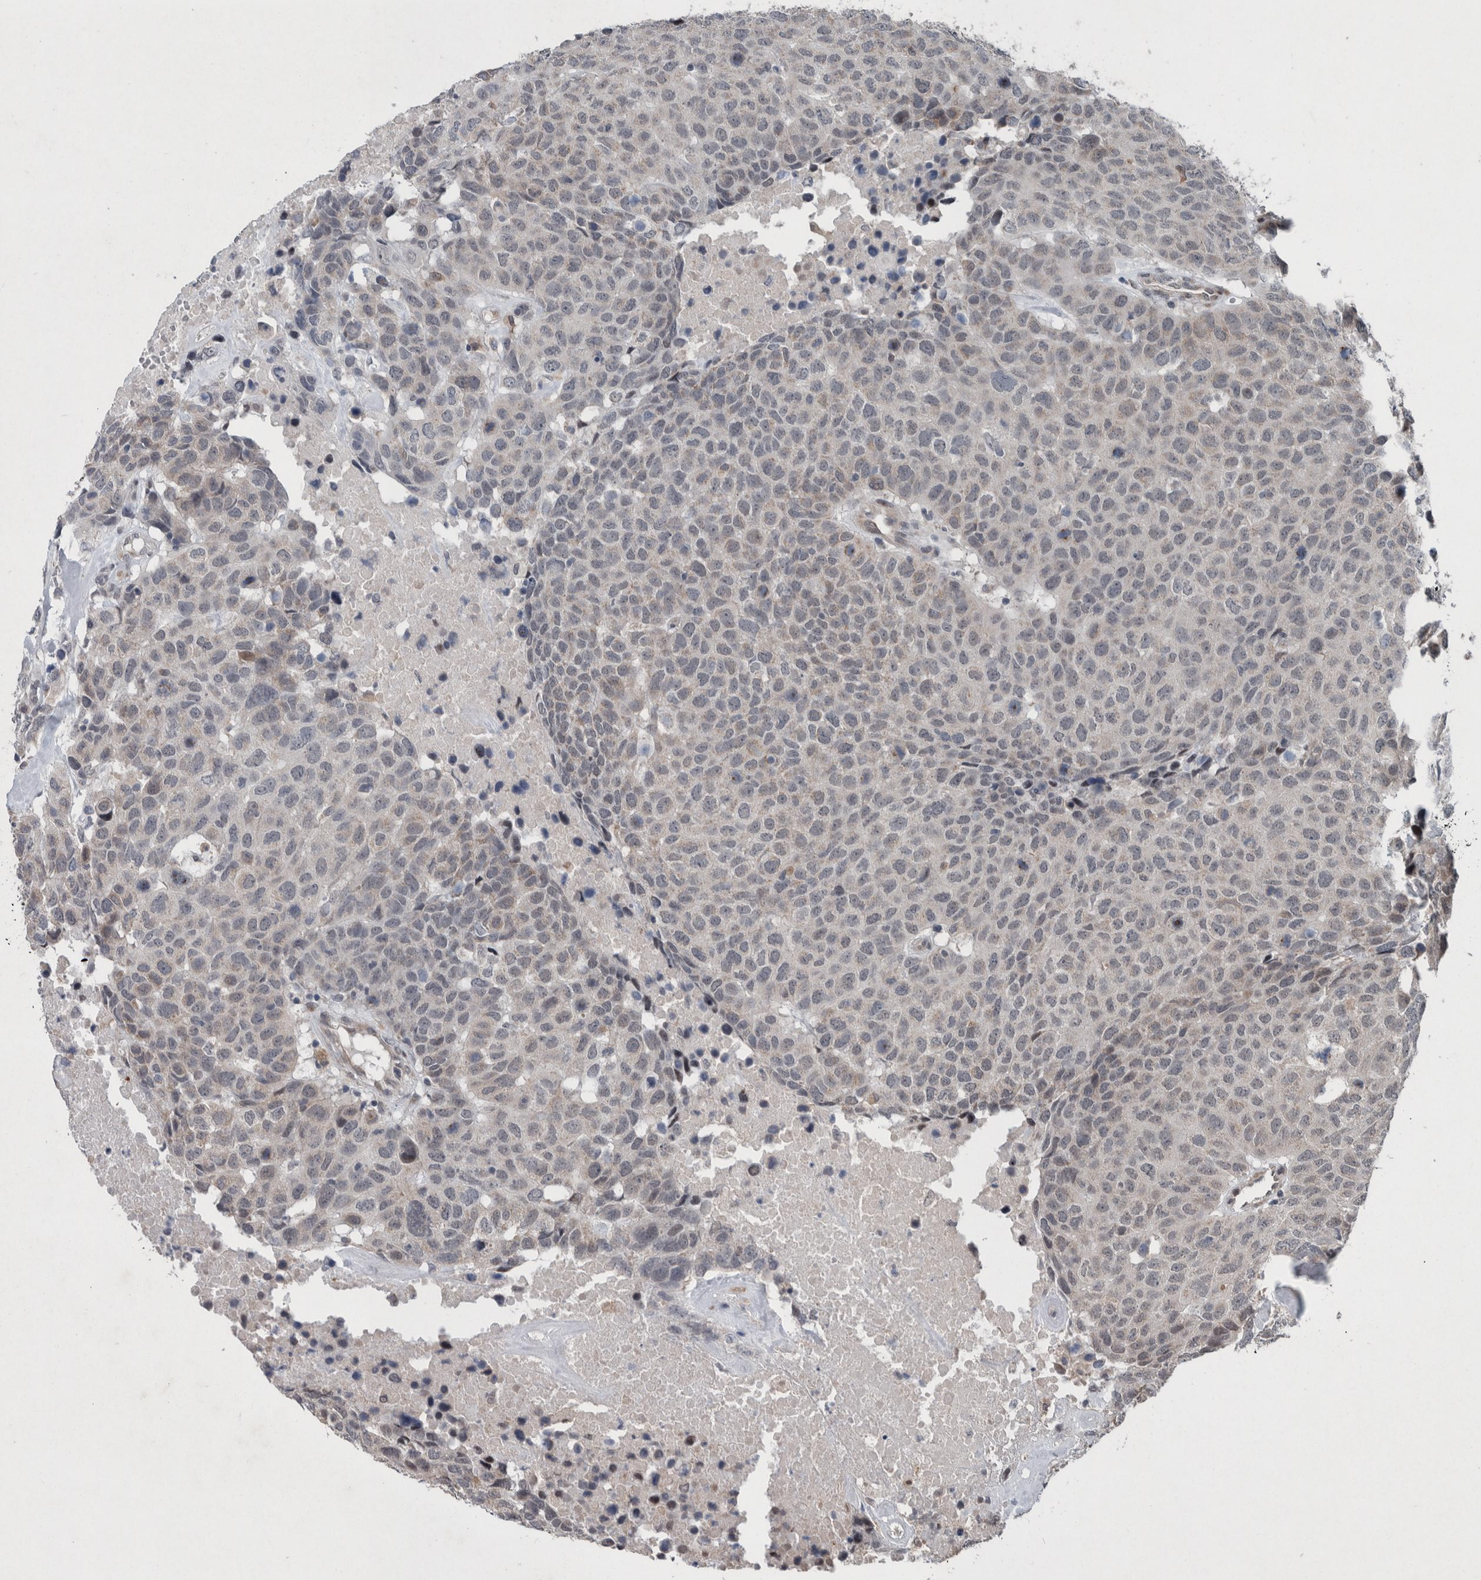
{"staining": {"intensity": "negative", "quantity": "none", "location": "none"}, "tissue": "head and neck cancer", "cell_type": "Tumor cells", "image_type": "cancer", "snomed": [{"axis": "morphology", "description": "Squamous cell carcinoma, NOS"}, {"axis": "topography", "description": "Head-Neck"}], "caption": "Tumor cells show no significant protein staining in head and neck cancer (squamous cell carcinoma).", "gene": "GIMAP6", "patient": {"sex": "male", "age": 66}}